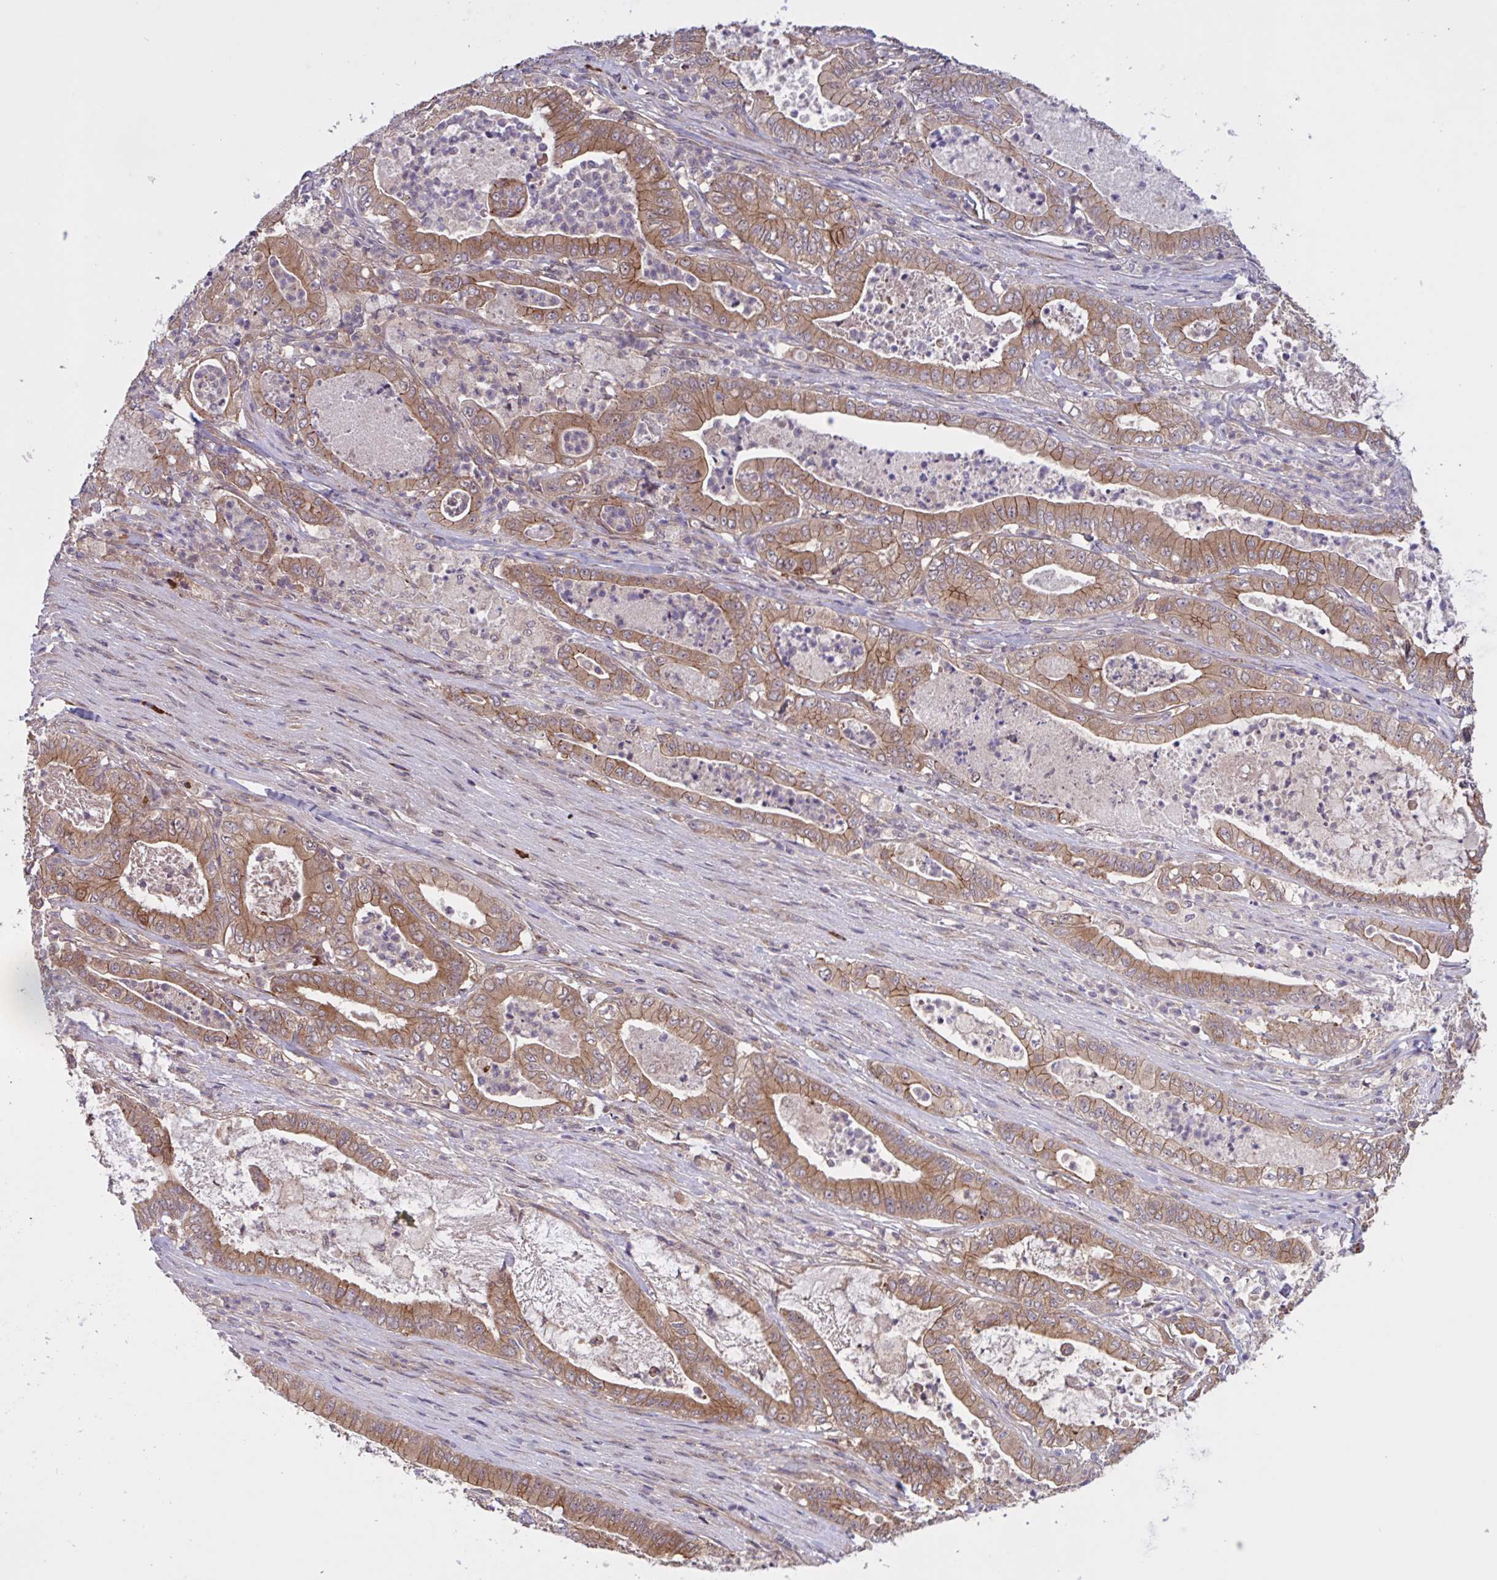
{"staining": {"intensity": "moderate", "quantity": ">75%", "location": "cytoplasmic/membranous"}, "tissue": "pancreatic cancer", "cell_type": "Tumor cells", "image_type": "cancer", "snomed": [{"axis": "morphology", "description": "Adenocarcinoma, NOS"}, {"axis": "topography", "description": "Pancreas"}], "caption": "About >75% of tumor cells in human pancreatic adenocarcinoma exhibit moderate cytoplasmic/membranous protein positivity as visualized by brown immunohistochemical staining.", "gene": "INTS10", "patient": {"sex": "male", "age": 71}}